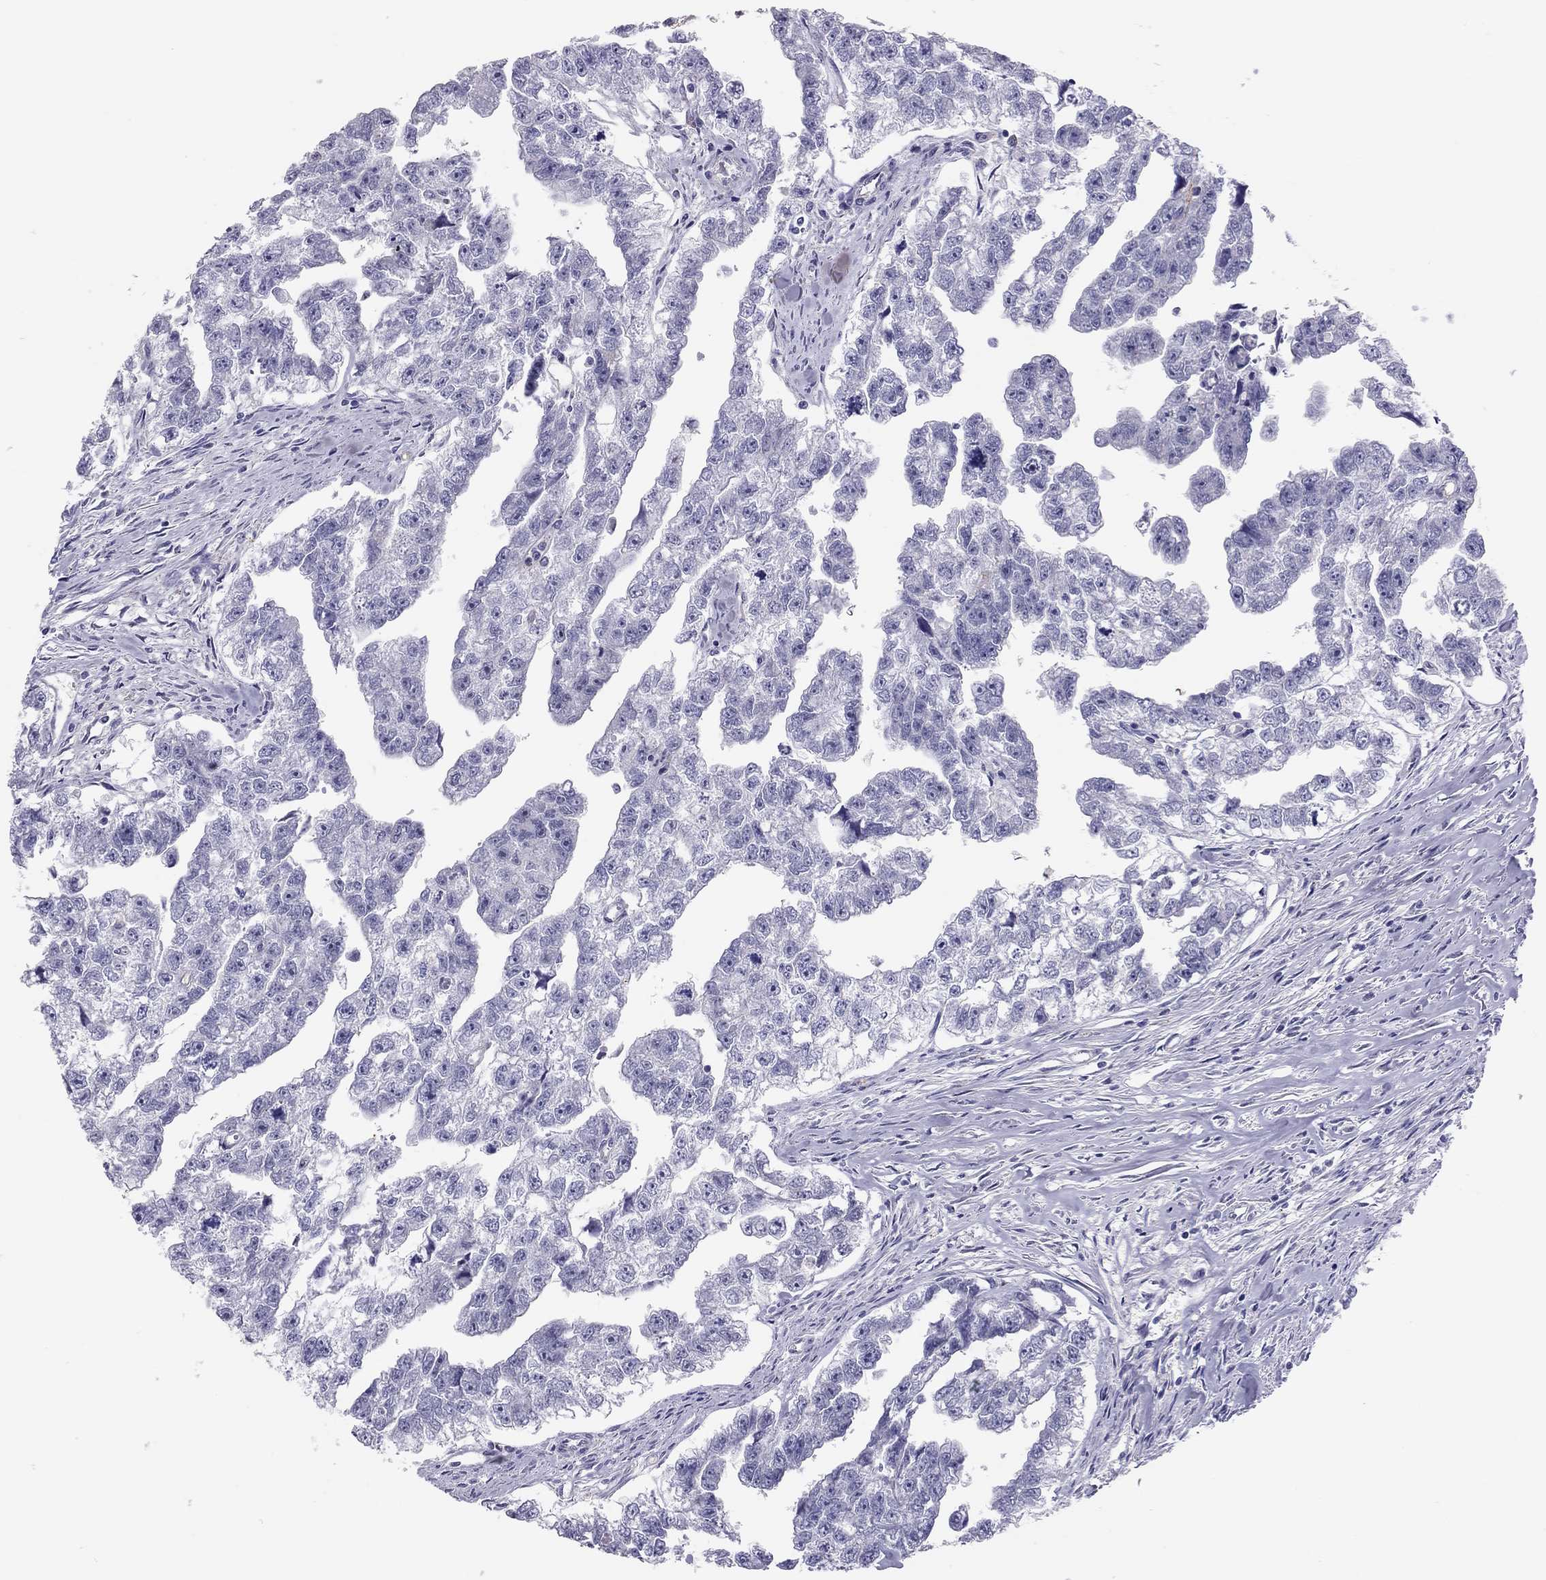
{"staining": {"intensity": "negative", "quantity": "none", "location": "none"}, "tissue": "testis cancer", "cell_type": "Tumor cells", "image_type": "cancer", "snomed": [{"axis": "morphology", "description": "Carcinoma, Embryonal, NOS"}, {"axis": "morphology", "description": "Teratoma, malignant, NOS"}, {"axis": "topography", "description": "Testis"}], "caption": "DAB immunohistochemical staining of human testis embryonal carcinoma shows no significant positivity in tumor cells.", "gene": "FRMD1", "patient": {"sex": "male", "age": 44}}